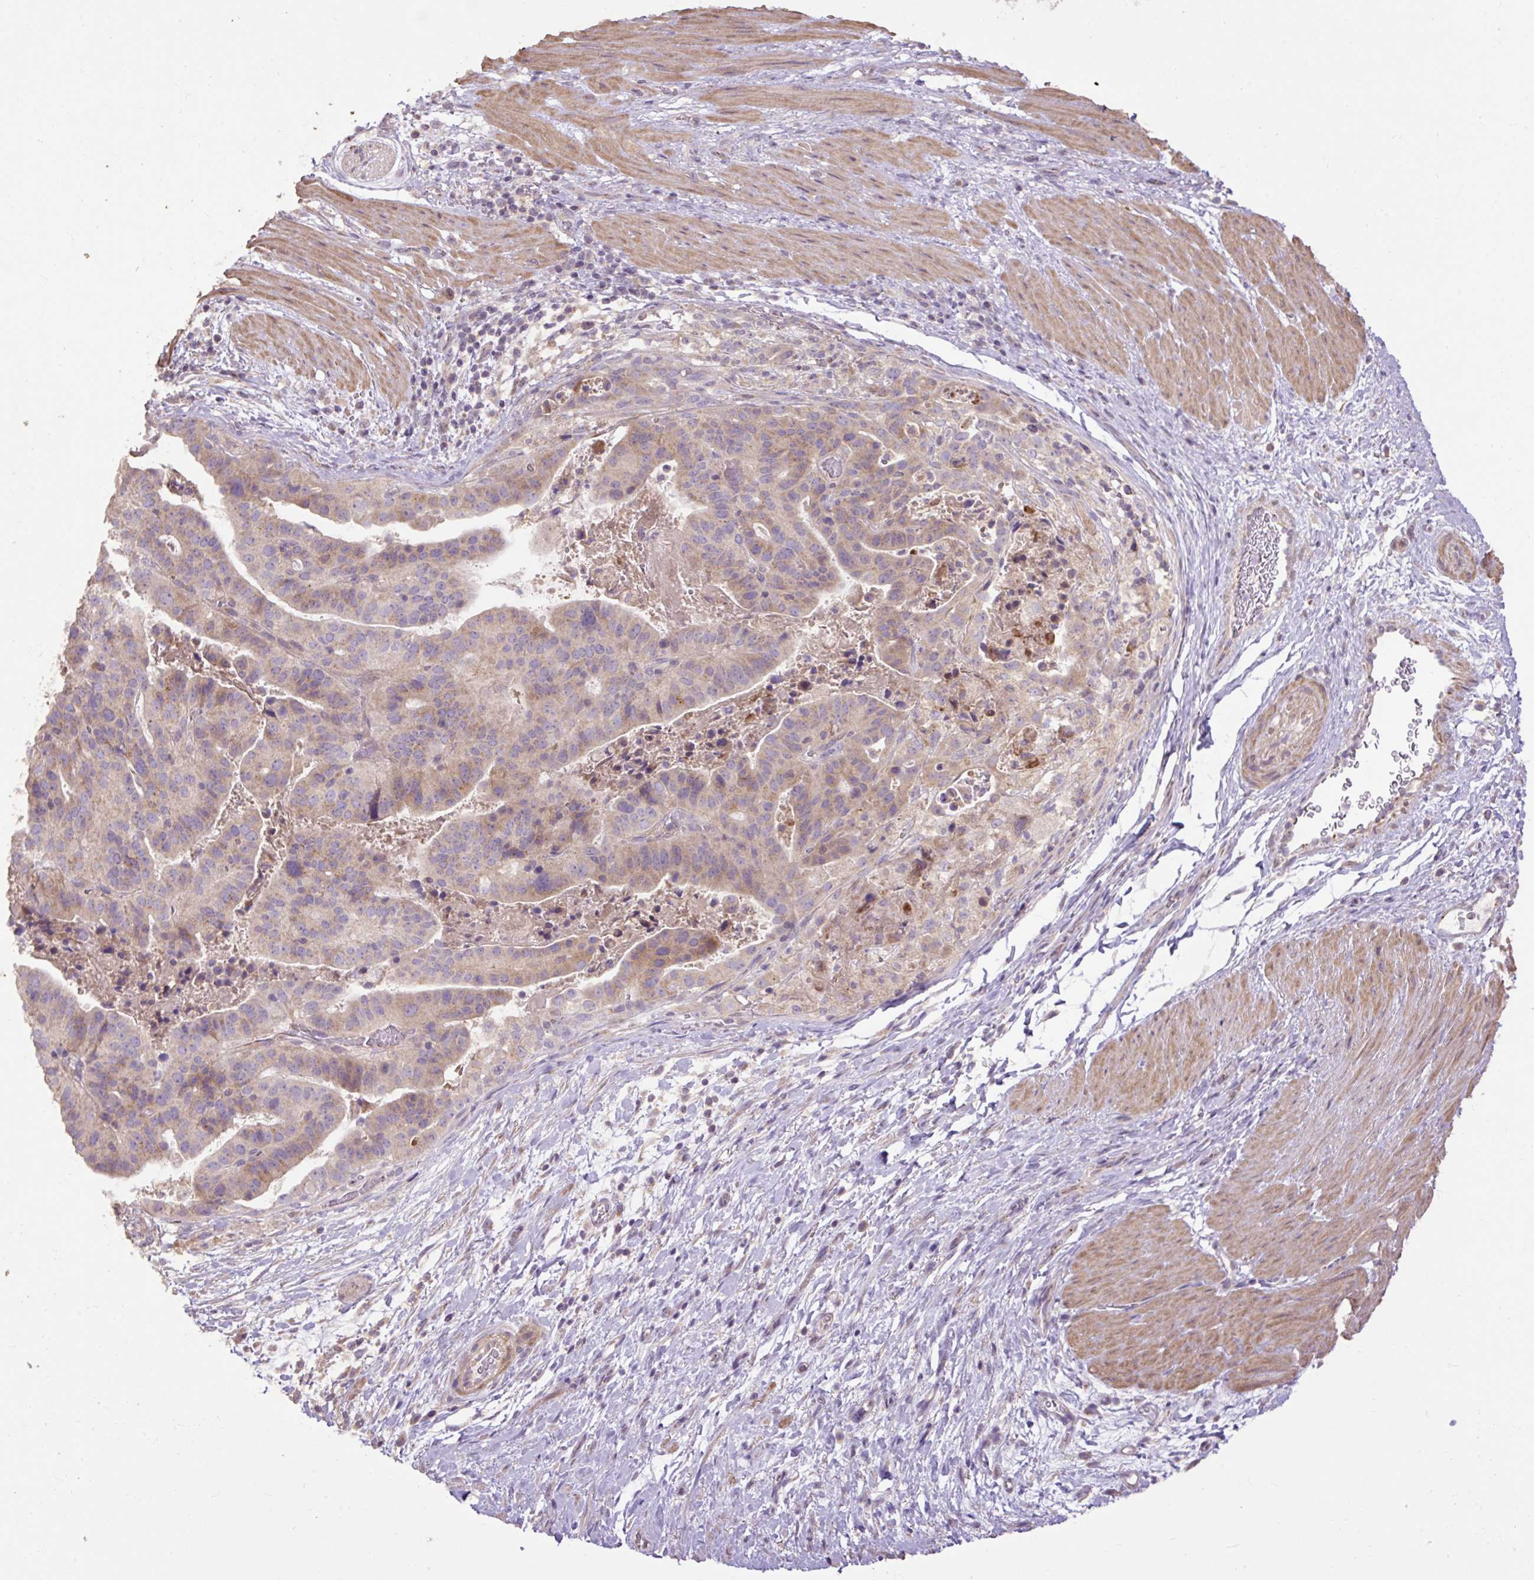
{"staining": {"intensity": "weak", "quantity": "25%-75%", "location": "cytoplasmic/membranous"}, "tissue": "stomach cancer", "cell_type": "Tumor cells", "image_type": "cancer", "snomed": [{"axis": "morphology", "description": "Adenocarcinoma, NOS"}, {"axis": "topography", "description": "Stomach"}], "caption": "Stomach cancer stained for a protein displays weak cytoplasmic/membranous positivity in tumor cells.", "gene": "ABR", "patient": {"sex": "male", "age": 48}}